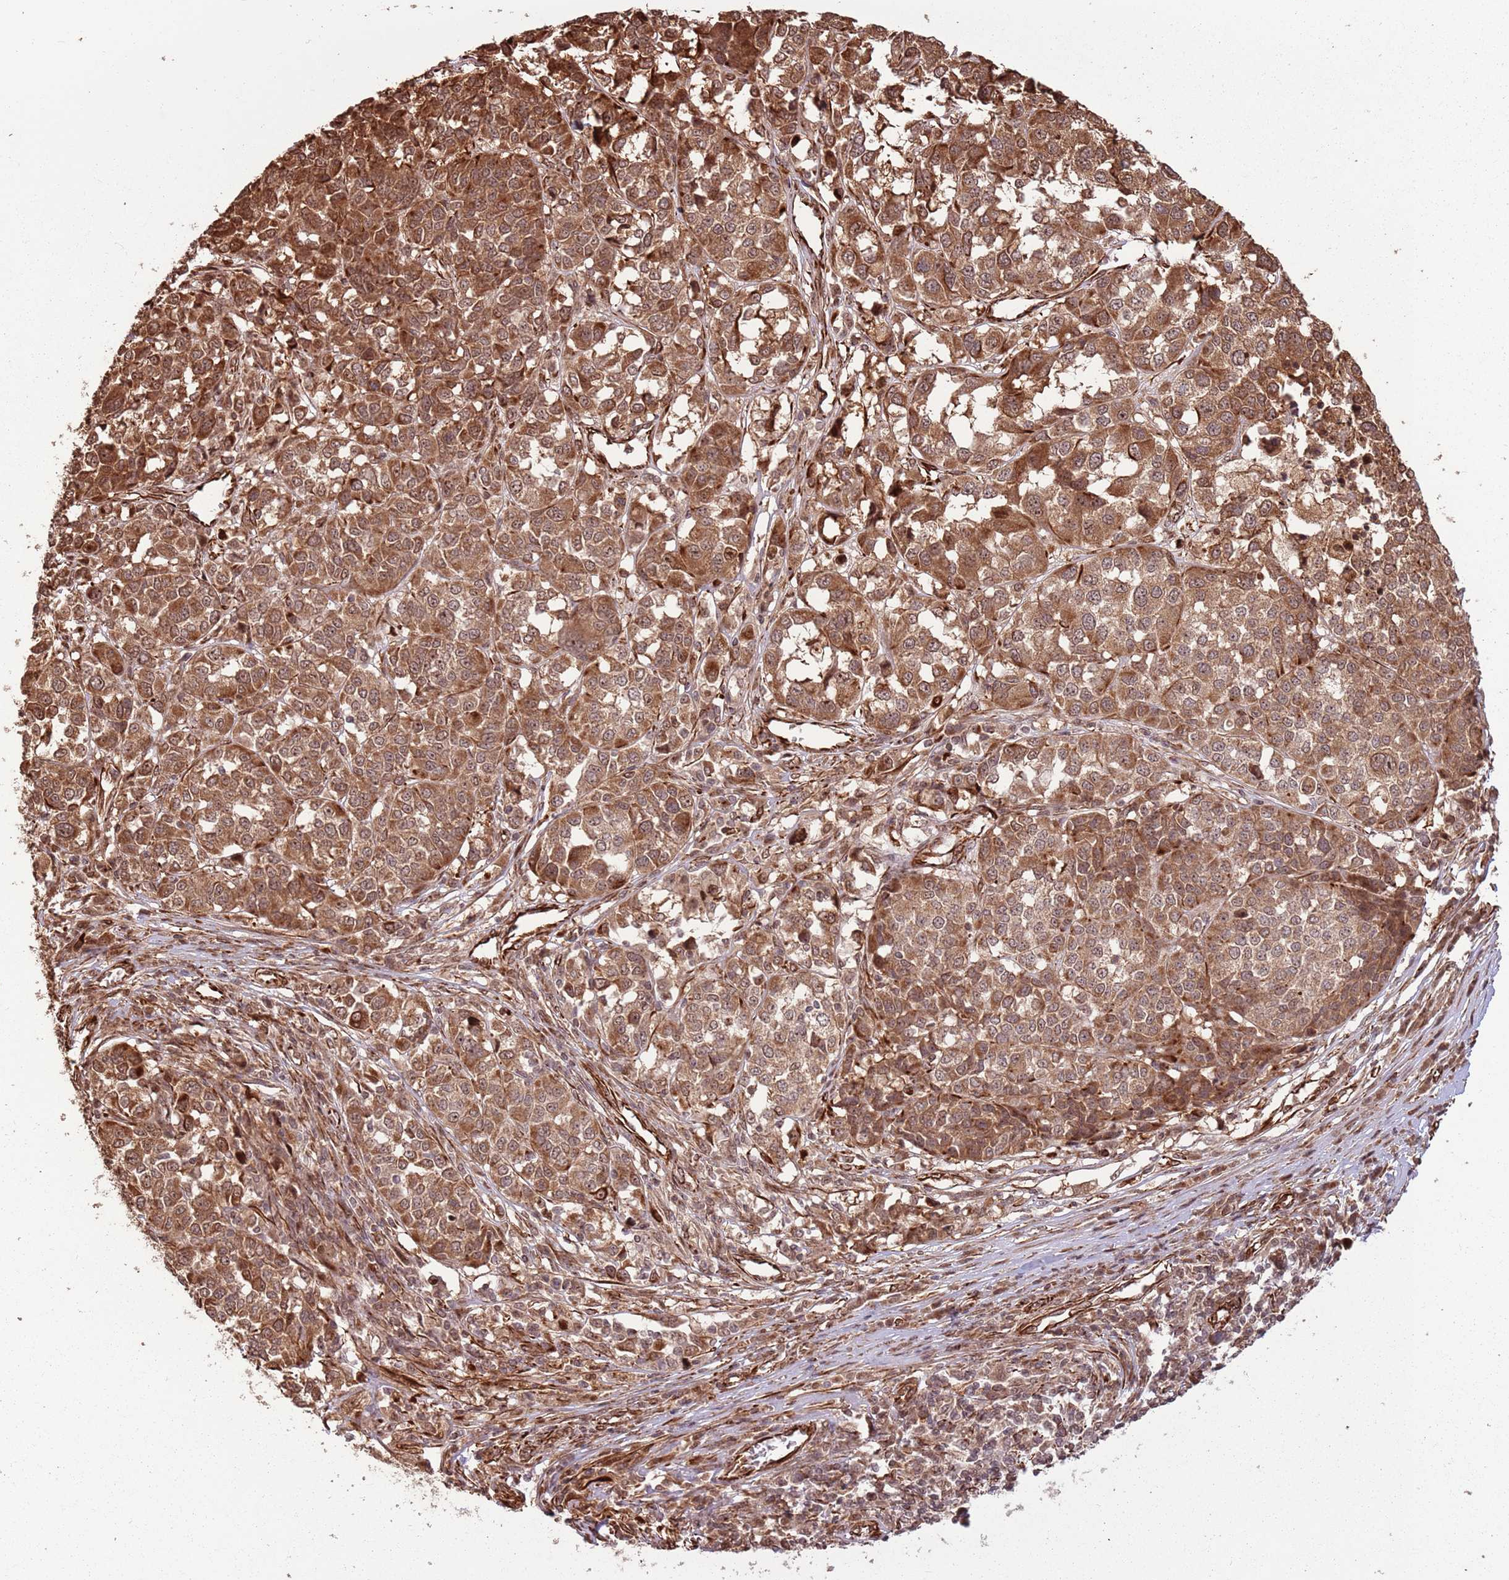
{"staining": {"intensity": "moderate", "quantity": ">75%", "location": "cytoplasmic/membranous,nuclear"}, "tissue": "melanoma", "cell_type": "Tumor cells", "image_type": "cancer", "snomed": [{"axis": "morphology", "description": "Malignant melanoma, Metastatic site"}, {"axis": "topography", "description": "Lymph node"}], "caption": "DAB (3,3'-diaminobenzidine) immunohistochemical staining of human melanoma displays moderate cytoplasmic/membranous and nuclear protein positivity in approximately >75% of tumor cells. Using DAB (brown) and hematoxylin (blue) stains, captured at high magnification using brightfield microscopy.", "gene": "ADAMTS3", "patient": {"sex": "male", "age": 44}}